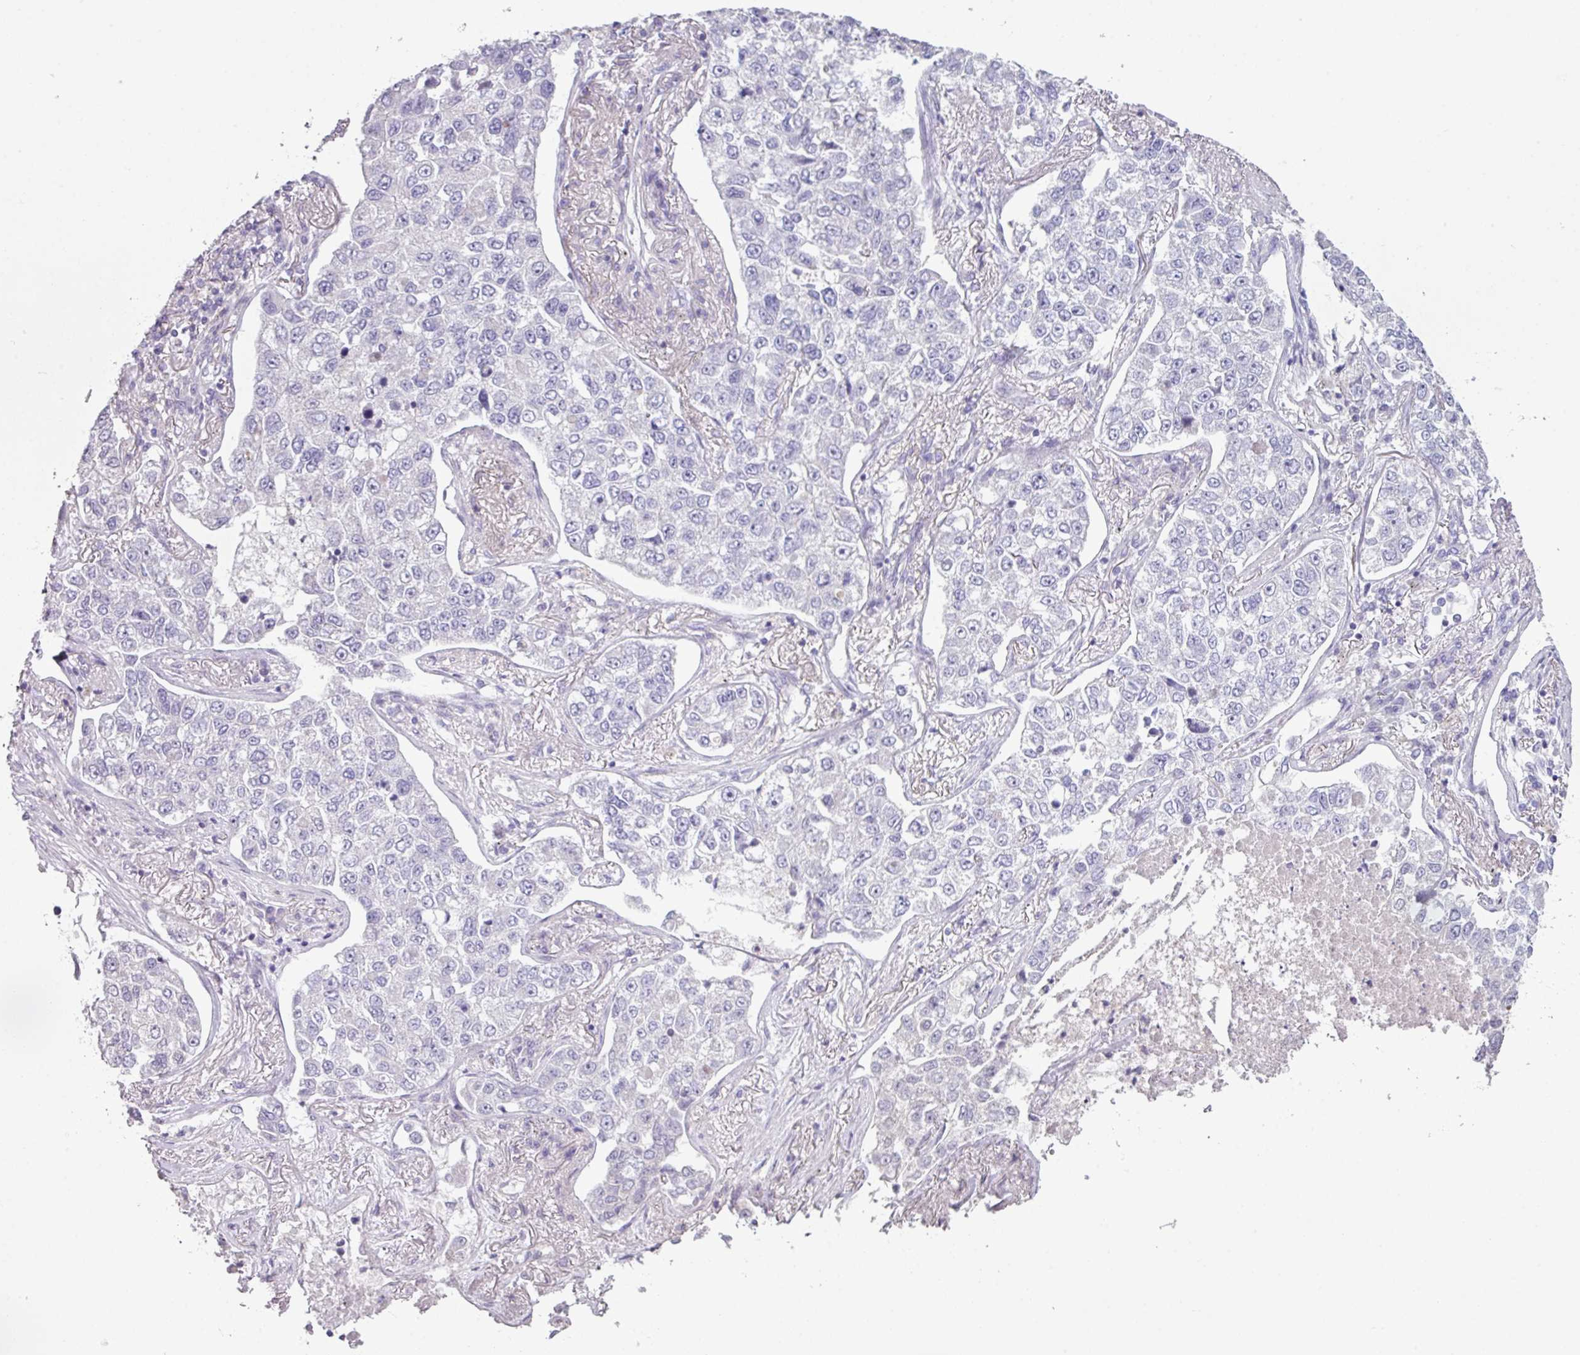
{"staining": {"intensity": "negative", "quantity": "none", "location": "none"}, "tissue": "lung cancer", "cell_type": "Tumor cells", "image_type": "cancer", "snomed": [{"axis": "morphology", "description": "Adenocarcinoma, NOS"}, {"axis": "topography", "description": "Lung"}], "caption": "Lung cancer (adenocarcinoma) stained for a protein using IHC exhibits no staining tumor cells.", "gene": "TTLL12", "patient": {"sex": "male", "age": 49}}